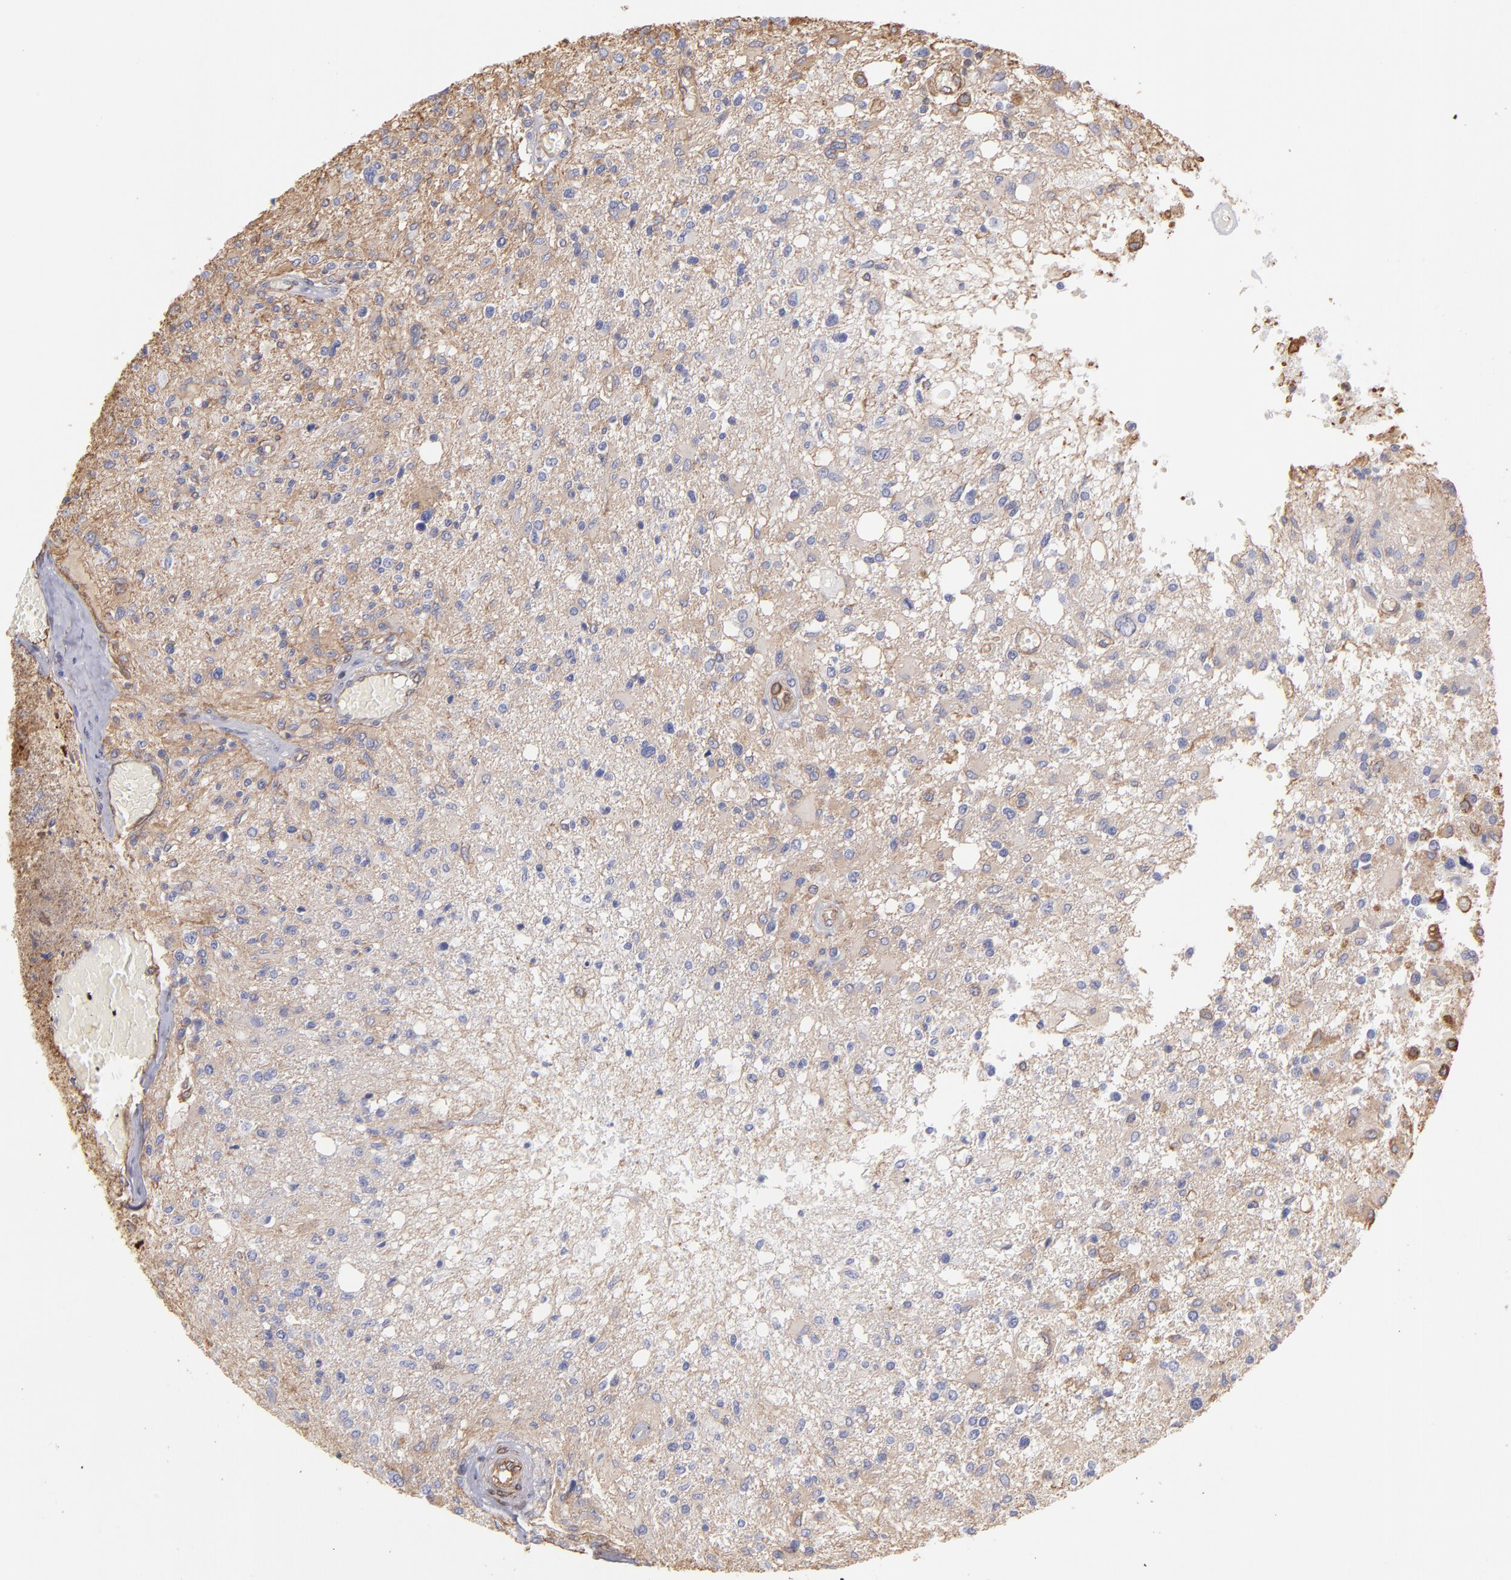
{"staining": {"intensity": "weak", "quantity": ">75%", "location": "cytoplasmic/membranous"}, "tissue": "glioma", "cell_type": "Tumor cells", "image_type": "cancer", "snomed": [{"axis": "morphology", "description": "Glioma, malignant, High grade"}, {"axis": "topography", "description": "Cerebral cortex"}], "caption": "Brown immunohistochemical staining in human glioma exhibits weak cytoplasmic/membranous staining in approximately >75% of tumor cells.", "gene": "PLEC", "patient": {"sex": "male", "age": 76}}